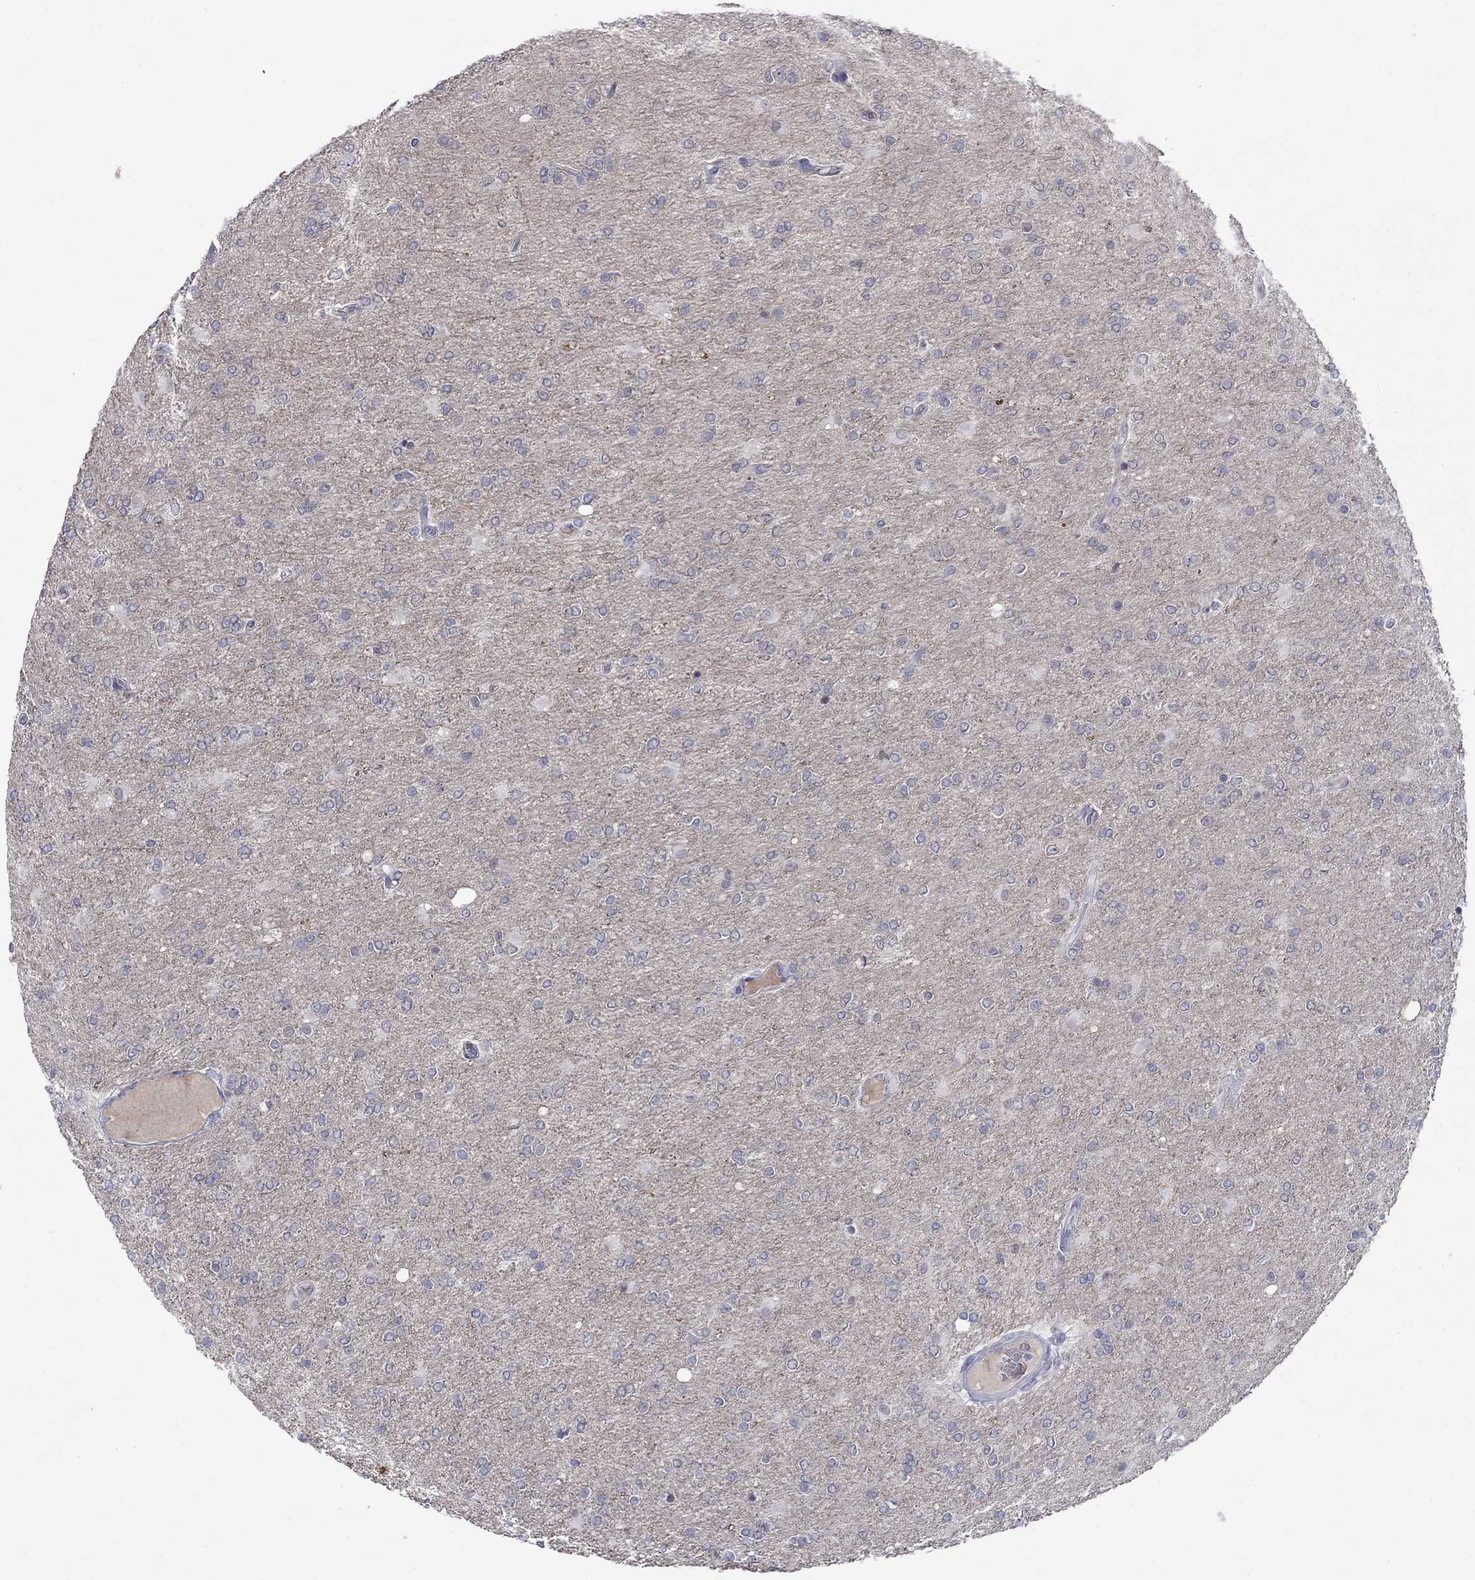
{"staining": {"intensity": "negative", "quantity": "none", "location": "none"}, "tissue": "glioma", "cell_type": "Tumor cells", "image_type": "cancer", "snomed": [{"axis": "morphology", "description": "Glioma, malignant, High grade"}, {"axis": "topography", "description": "Cerebral cortex"}], "caption": "A high-resolution photomicrograph shows IHC staining of malignant glioma (high-grade), which demonstrates no significant positivity in tumor cells.", "gene": "NSMF", "patient": {"sex": "male", "age": 70}}